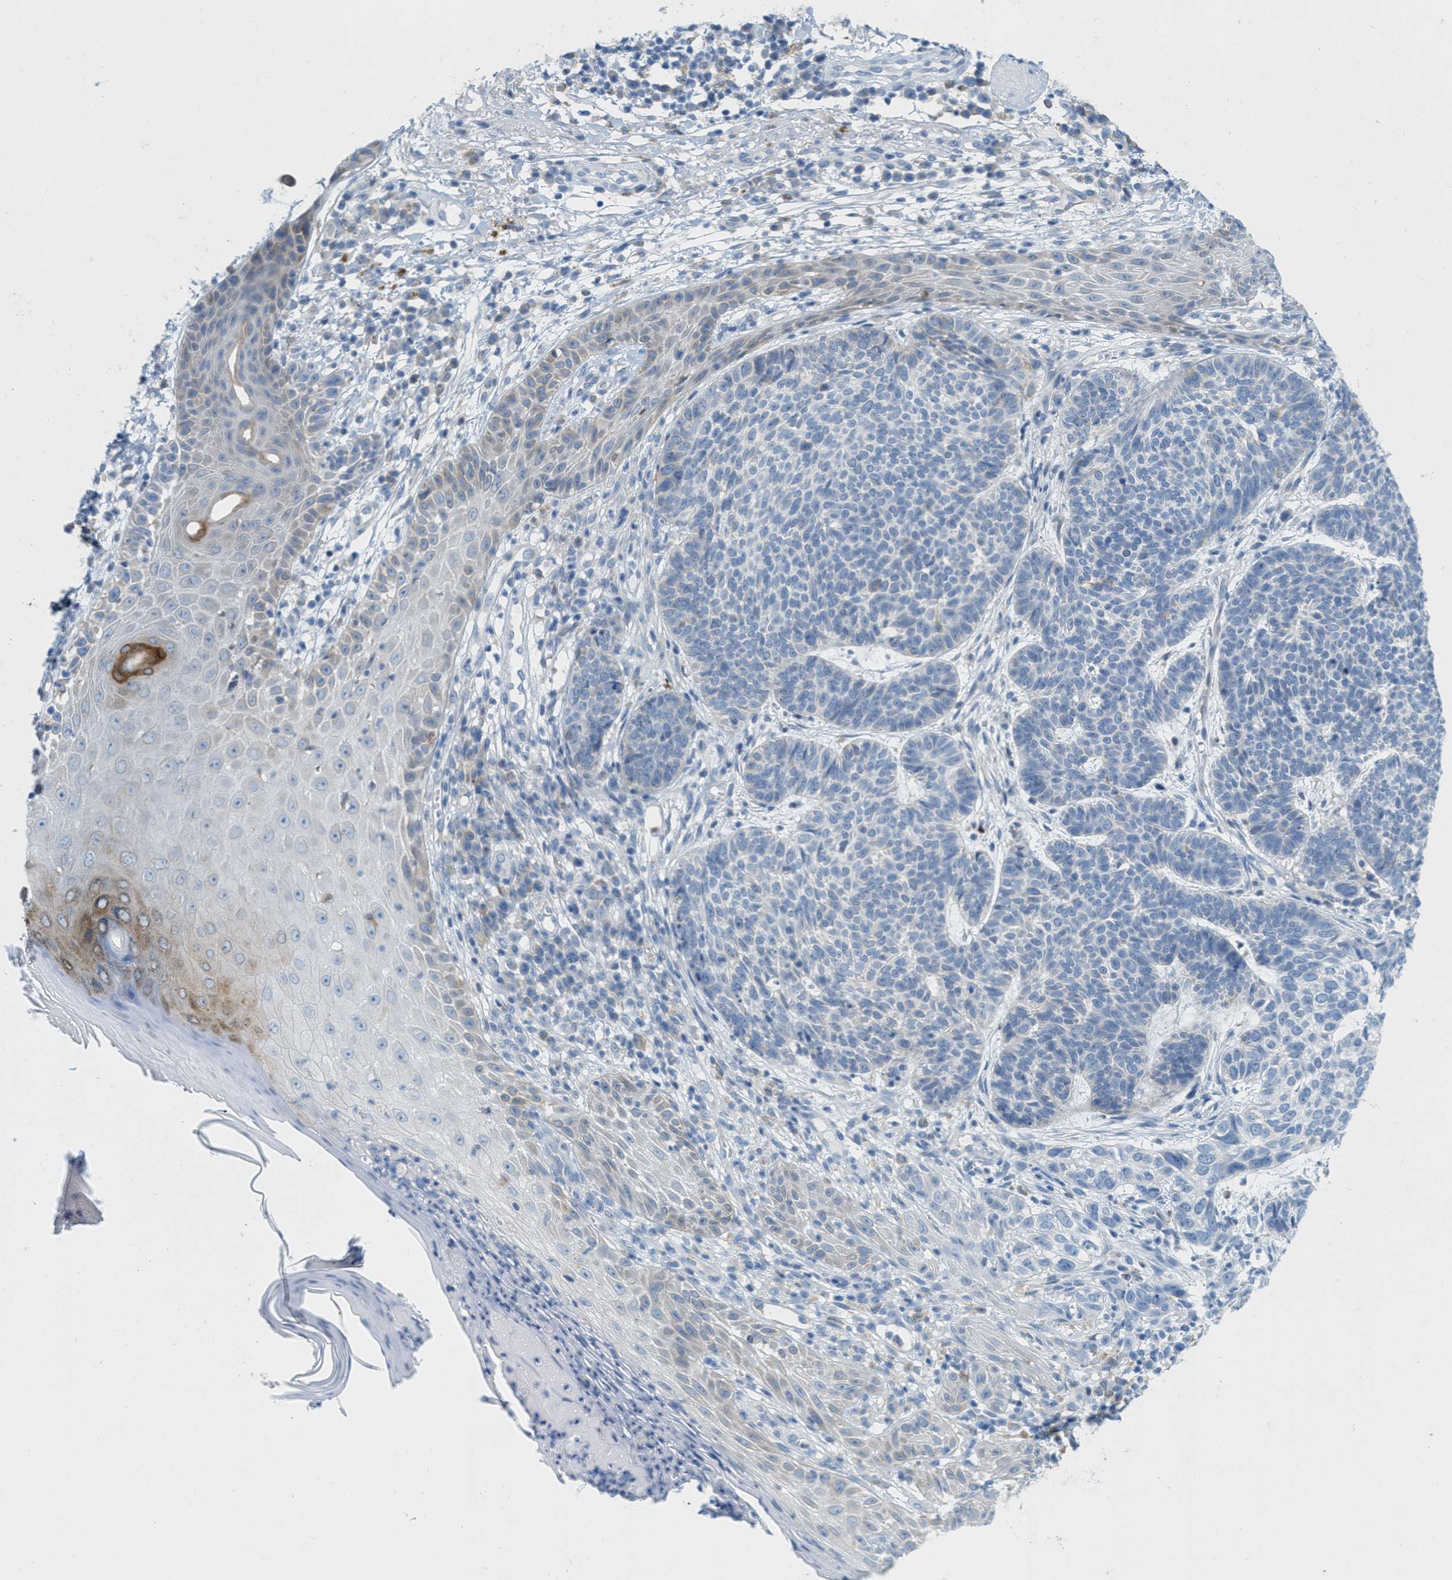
{"staining": {"intensity": "negative", "quantity": "none", "location": "none"}, "tissue": "skin cancer", "cell_type": "Tumor cells", "image_type": "cancer", "snomed": [{"axis": "morphology", "description": "Normal tissue, NOS"}, {"axis": "morphology", "description": "Basal cell carcinoma"}, {"axis": "topography", "description": "Skin"}], "caption": "Image shows no protein positivity in tumor cells of skin basal cell carcinoma tissue.", "gene": "TEX264", "patient": {"sex": "male", "age": 79}}